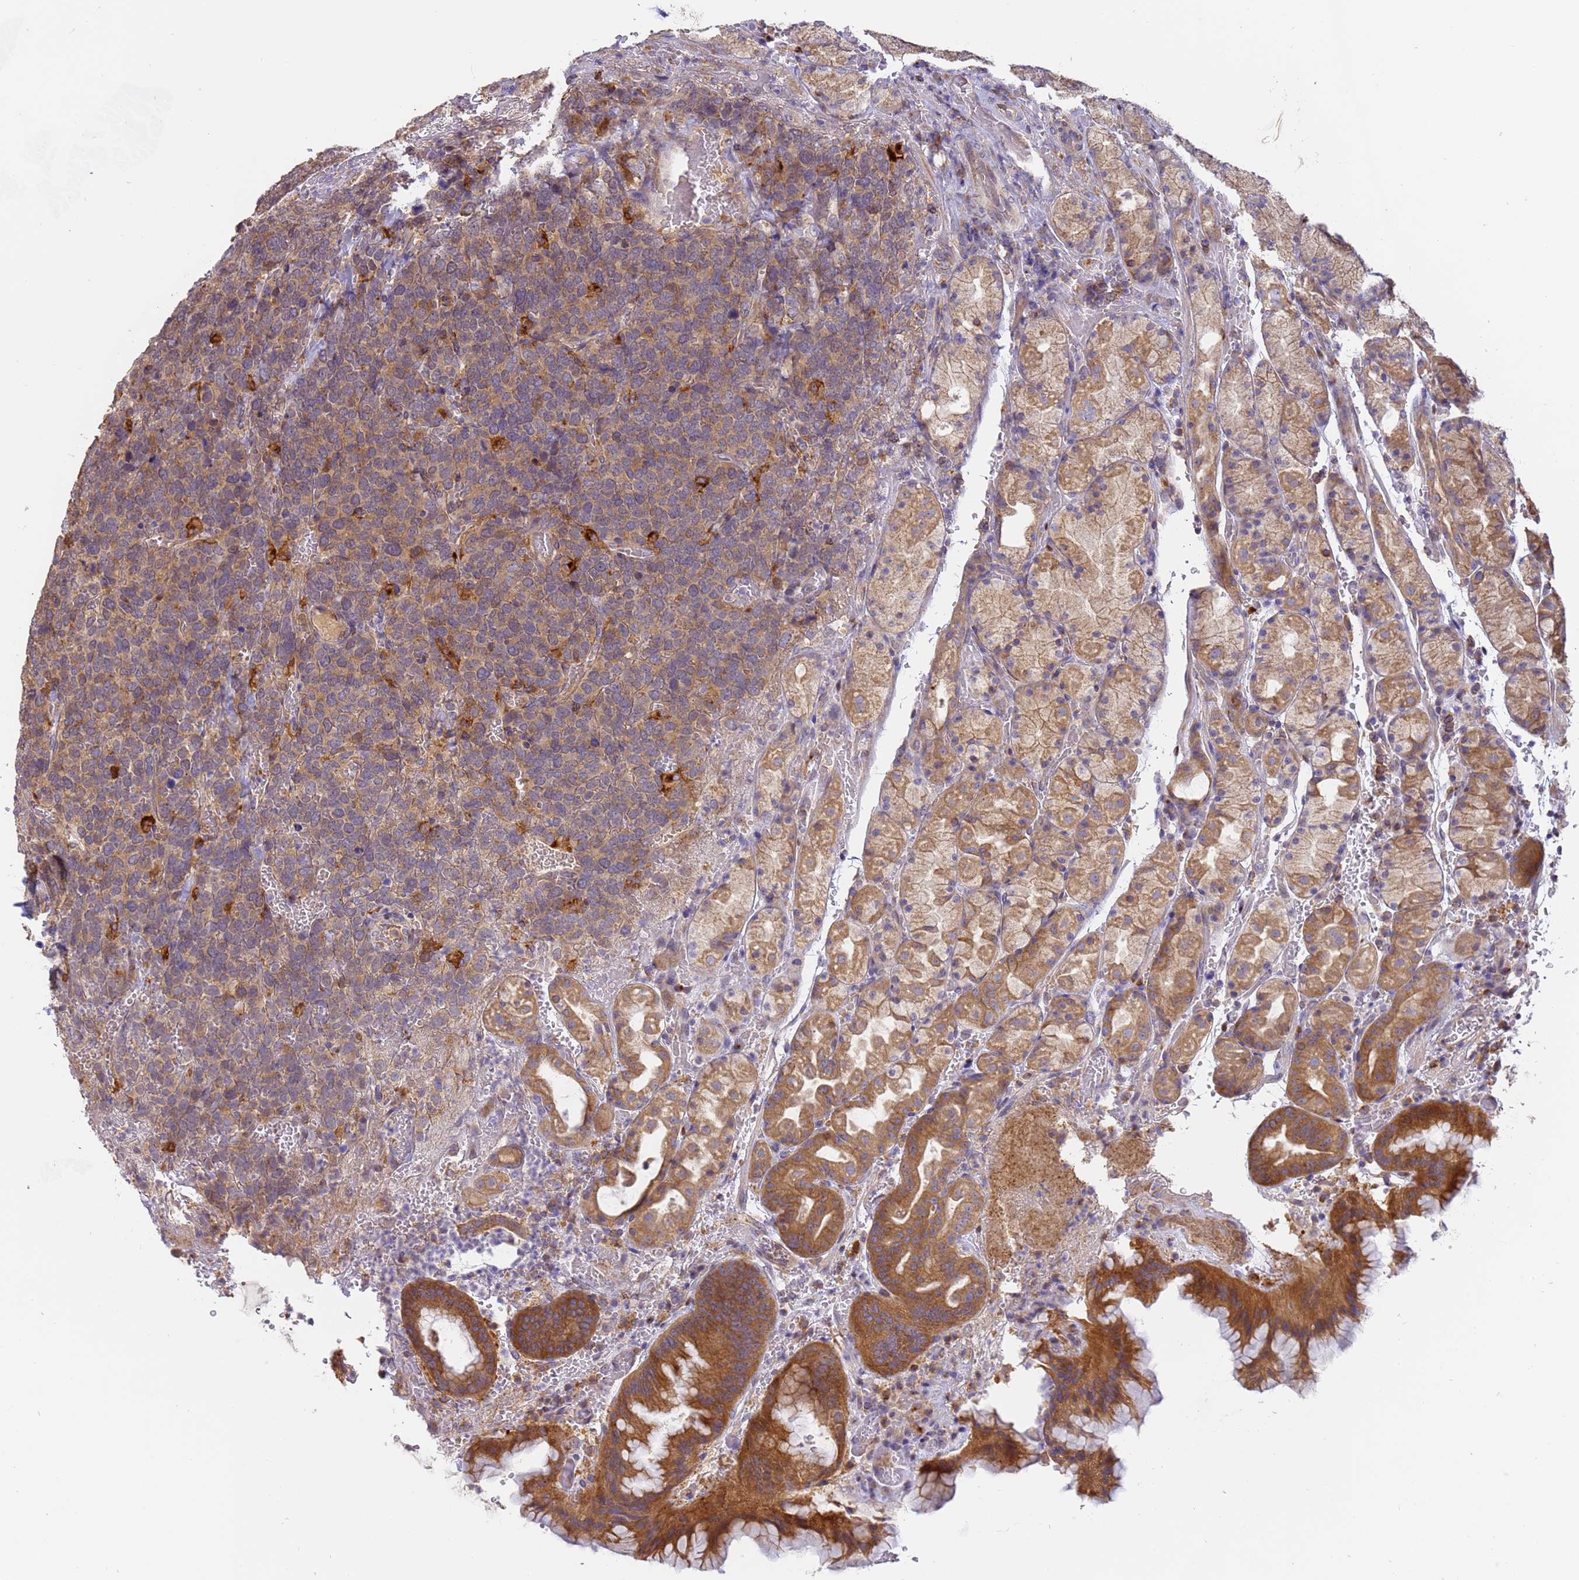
{"staining": {"intensity": "moderate", "quantity": ">75%", "location": "cytoplasmic/membranous"}, "tissue": "stomach", "cell_type": "Glandular cells", "image_type": "normal", "snomed": [{"axis": "morphology", "description": "Normal tissue, NOS"}, {"axis": "morphology", "description": "Carcinoid, malignant, NOS"}, {"axis": "topography", "description": "Stomach, upper"}], "caption": "The micrograph shows staining of normal stomach, revealing moderate cytoplasmic/membranous protein staining (brown color) within glandular cells.", "gene": "M6PR", "patient": {"sex": "male", "age": 39}}